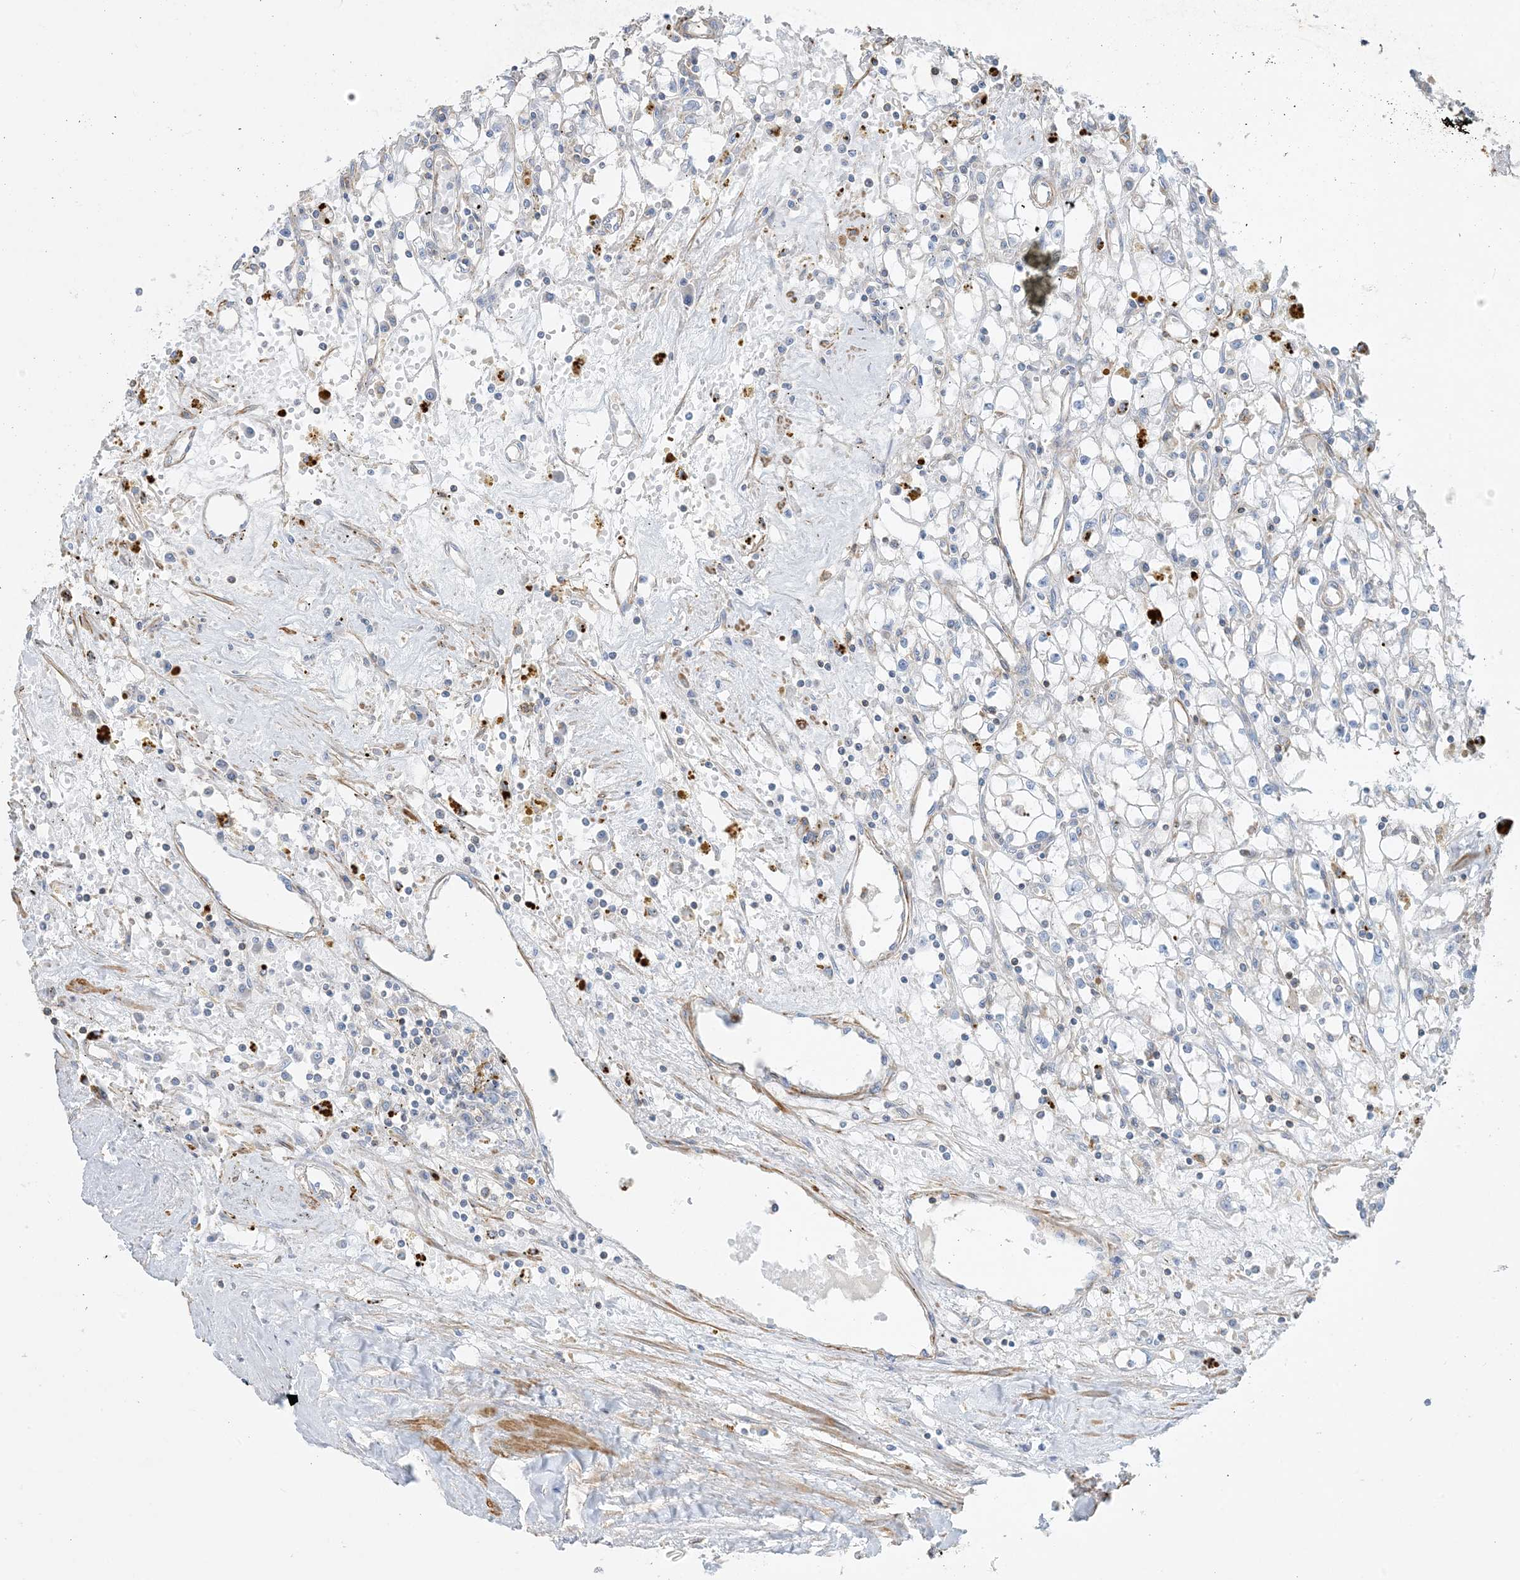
{"staining": {"intensity": "negative", "quantity": "none", "location": "none"}, "tissue": "renal cancer", "cell_type": "Tumor cells", "image_type": "cancer", "snomed": [{"axis": "morphology", "description": "Adenocarcinoma, NOS"}, {"axis": "topography", "description": "Kidney"}], "caption": "Tumor cells show no significant expression in adenocarcinoma (renal). Brightfield microscopy of immunohistochemistry stained with DAB (brown) and hematoxylin (blue), captured at high magnification.", "gene": "GTF3C2", "patient": {"sex": "male", "age": 56}}